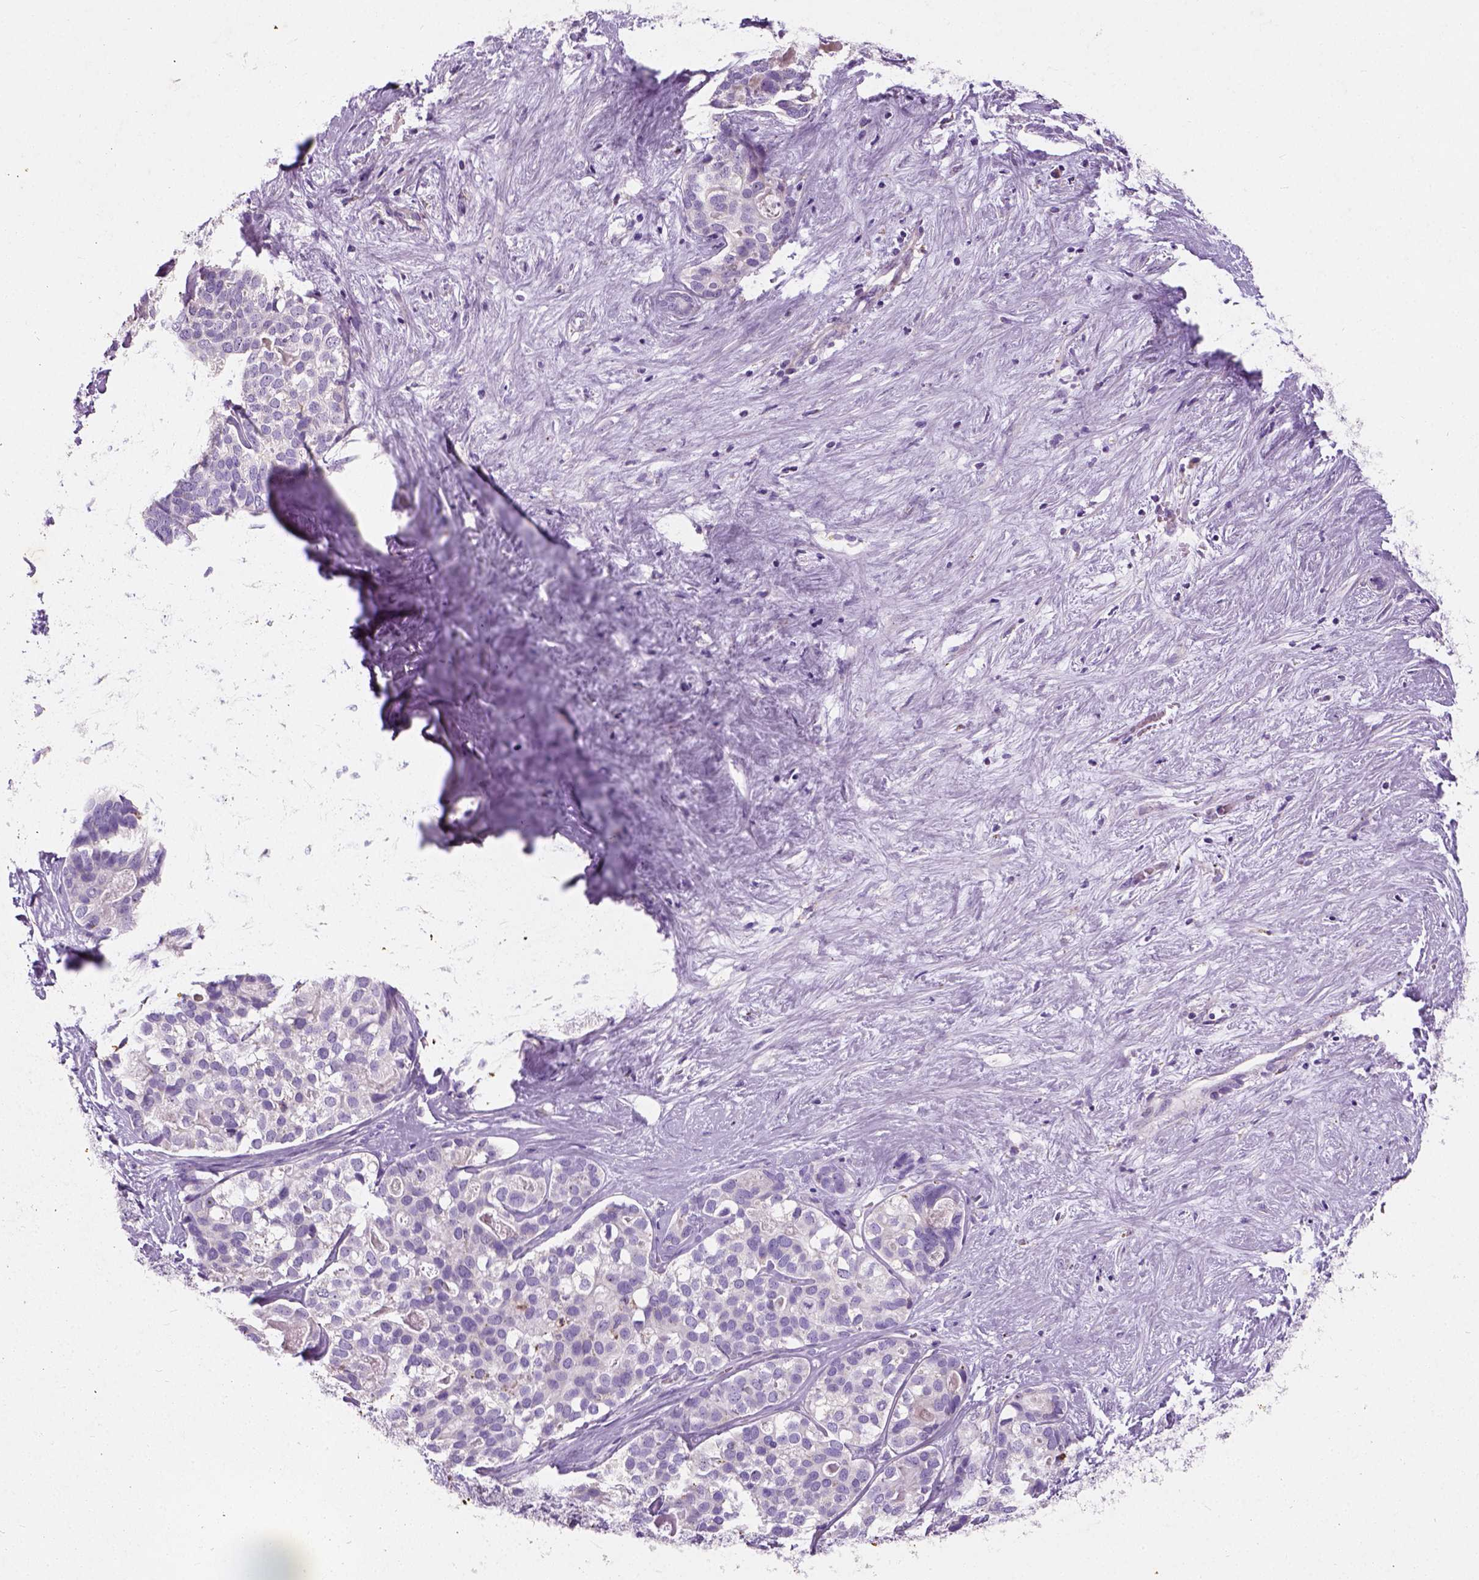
{"staining": {"intensity": "negative", "quantity": "none", "location": "none"}, "tissue": "liver cancer", "cell_type": "Tumor cells", "image_type": "cancer", "snomed": [{"axis": "morphology", "description": "Cholangiocarcinoma"}, {"axis": "topography", "description": "Liver"}], "caption": "Immunohistochemistry of liver cancer (cholangiocarcinoma) reveals no expression in tumor cells.", "gene": "CHODL", "patient": {"sex": "male", "age": 56}}